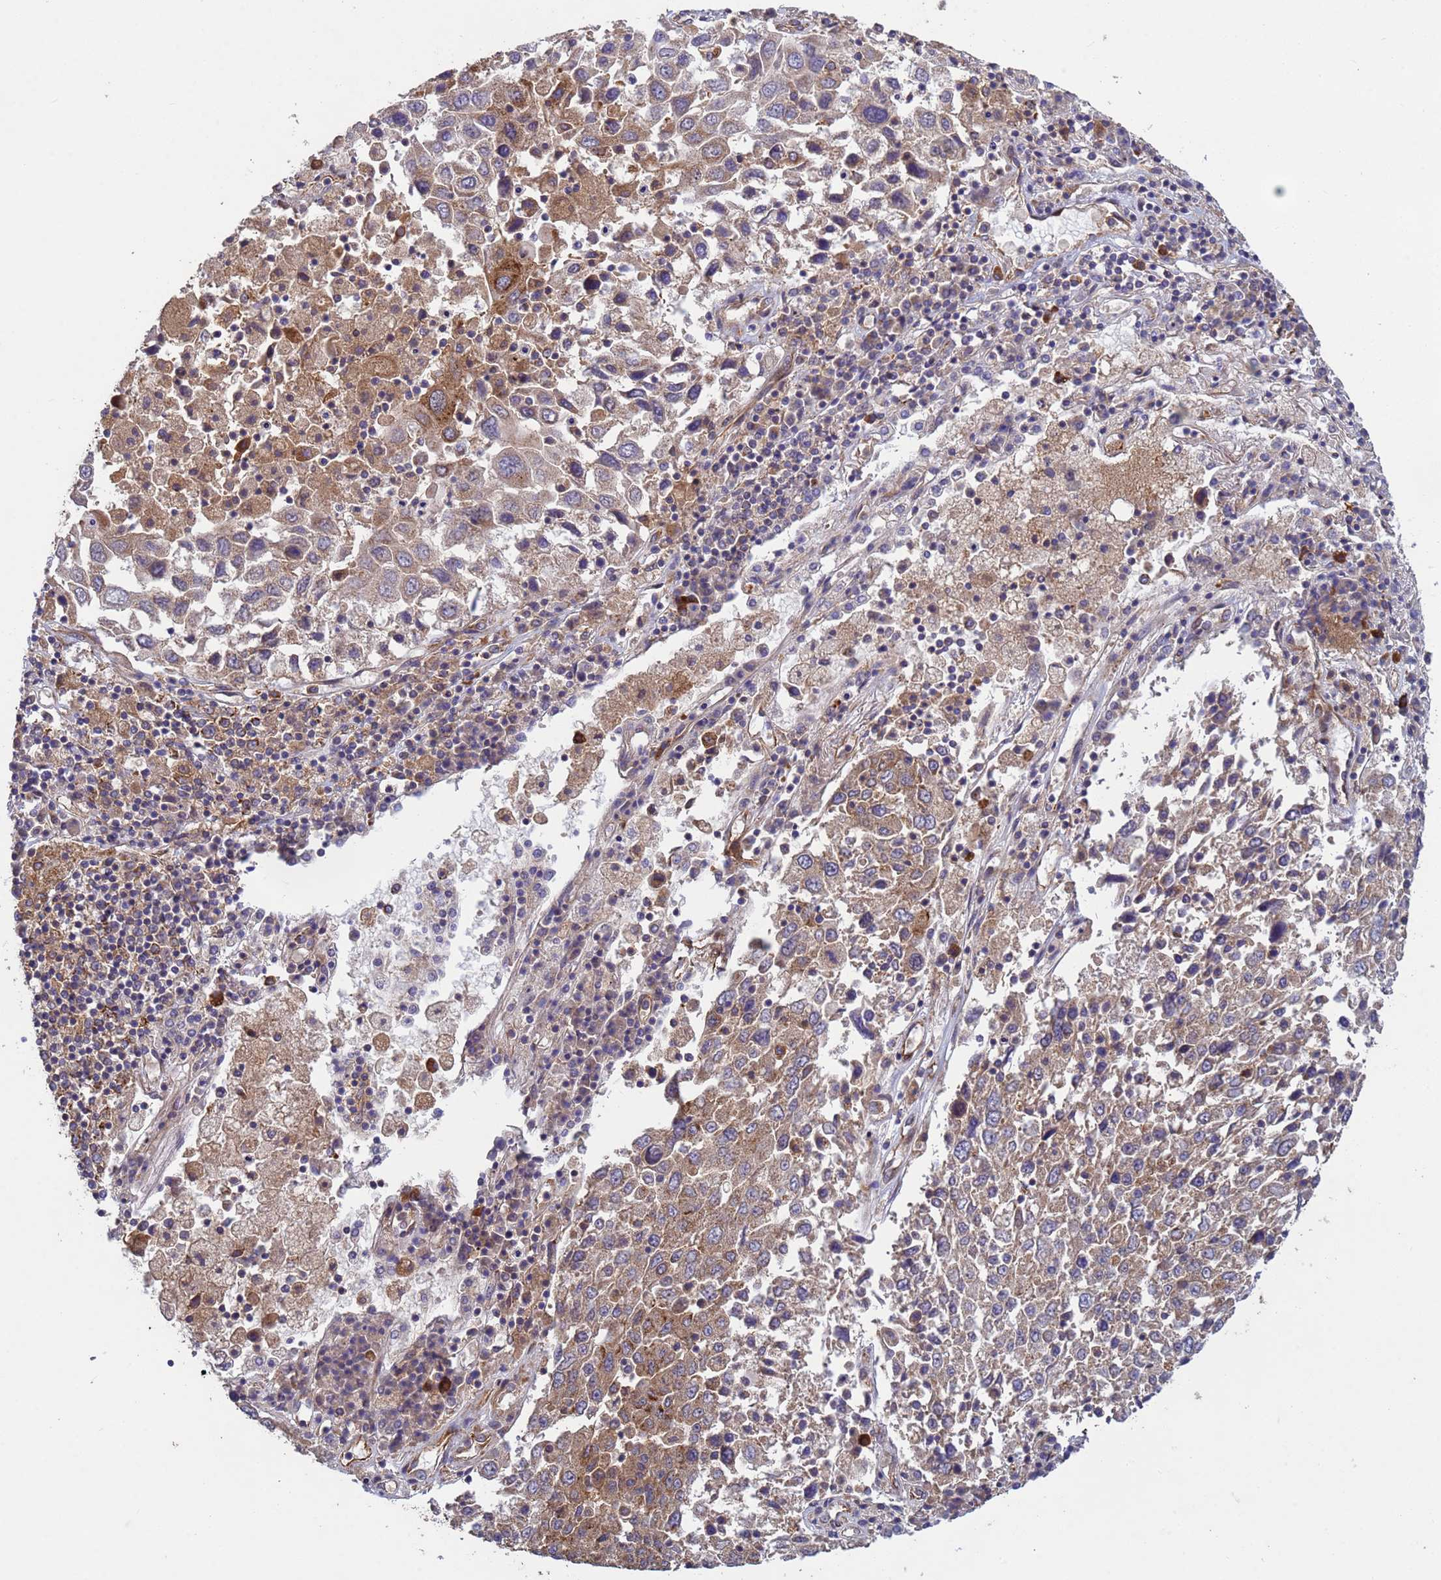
{"staining": {"intensity": "moderate", "quantity": ">75%", "location": "cytoplasmic/membranous"}, "tissue": "lung cancer", "cell_type": "Tumor cells", "image_type": "cancer", "snomed": [{"axis": "morphology", "description": "Squamous cell carcinoma, NOS"}, {"axis": "topography", "description": "Lung"}], "caption": "This photomicrograph exhibits squamous cell carcinoma (lung) stained with immunohistochemistry to label a protein in brown. The cytoplasmic/membranous of tumor cells show moderate positivity for the protein. Nuclei are counter-stained blue.", "gene": "RAB10", "patient": {"sex": "male", "age": 65}}